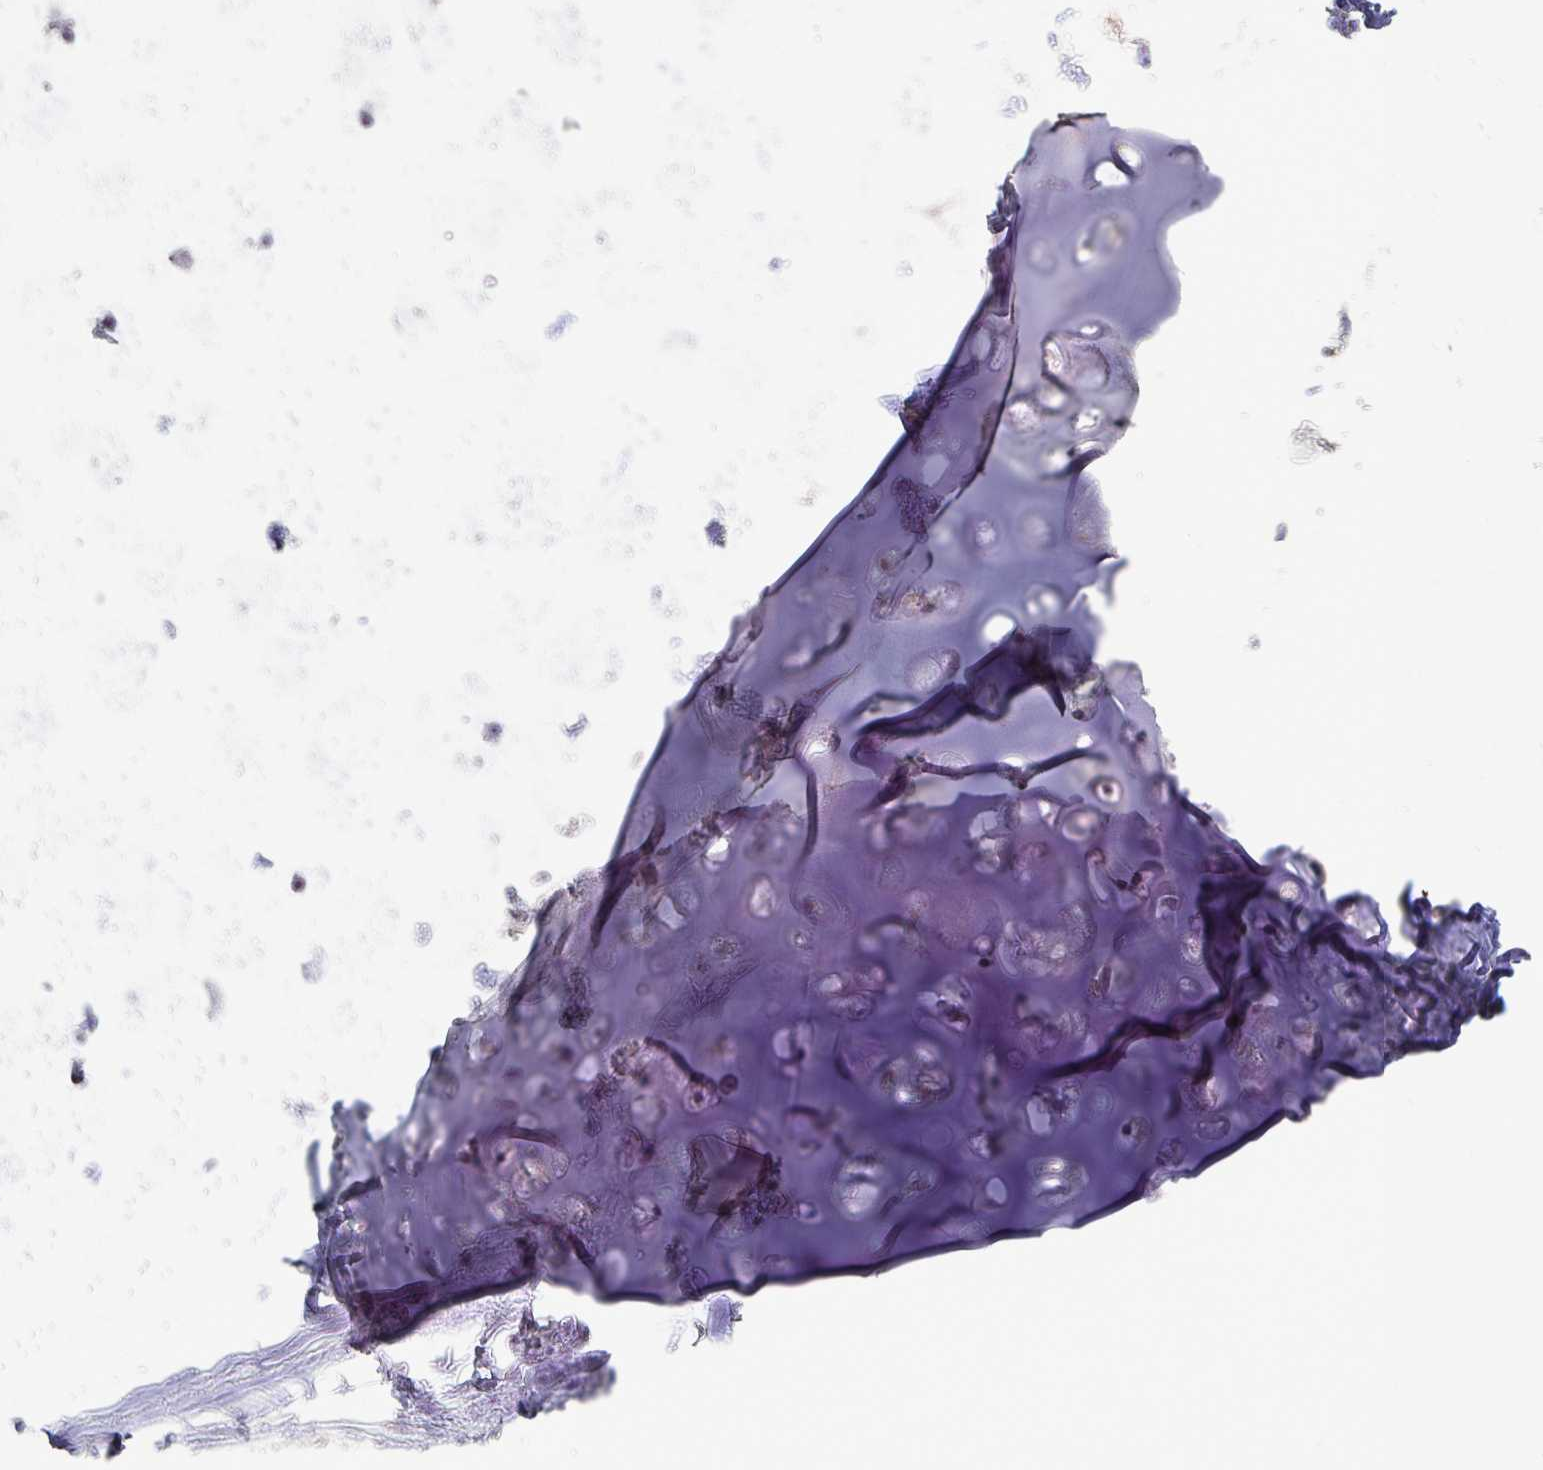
{"staining": {"intensity": "negative", "quantity": "none", "location": "none"}, "tissue": "soft tissue", "cell_type": "Chondrocytes", "image_type": "normal", "snomed": [{"axis": "morphology", "description": "Normal tissue, NOS"}, {"axis": "topography", "description": "Cartilage tissue"}, {"axis": "topography", "description": "Nasopharynx"}, {"axis": "topography", "description": "Thyroid gland"}], "caption": "Chondrocytes show no significant protein expression in unremarkable soft tissue. Nuclei are stained in blue.", "gene": "PLCB3", "patient": {"sex": "male", "age": 63}}